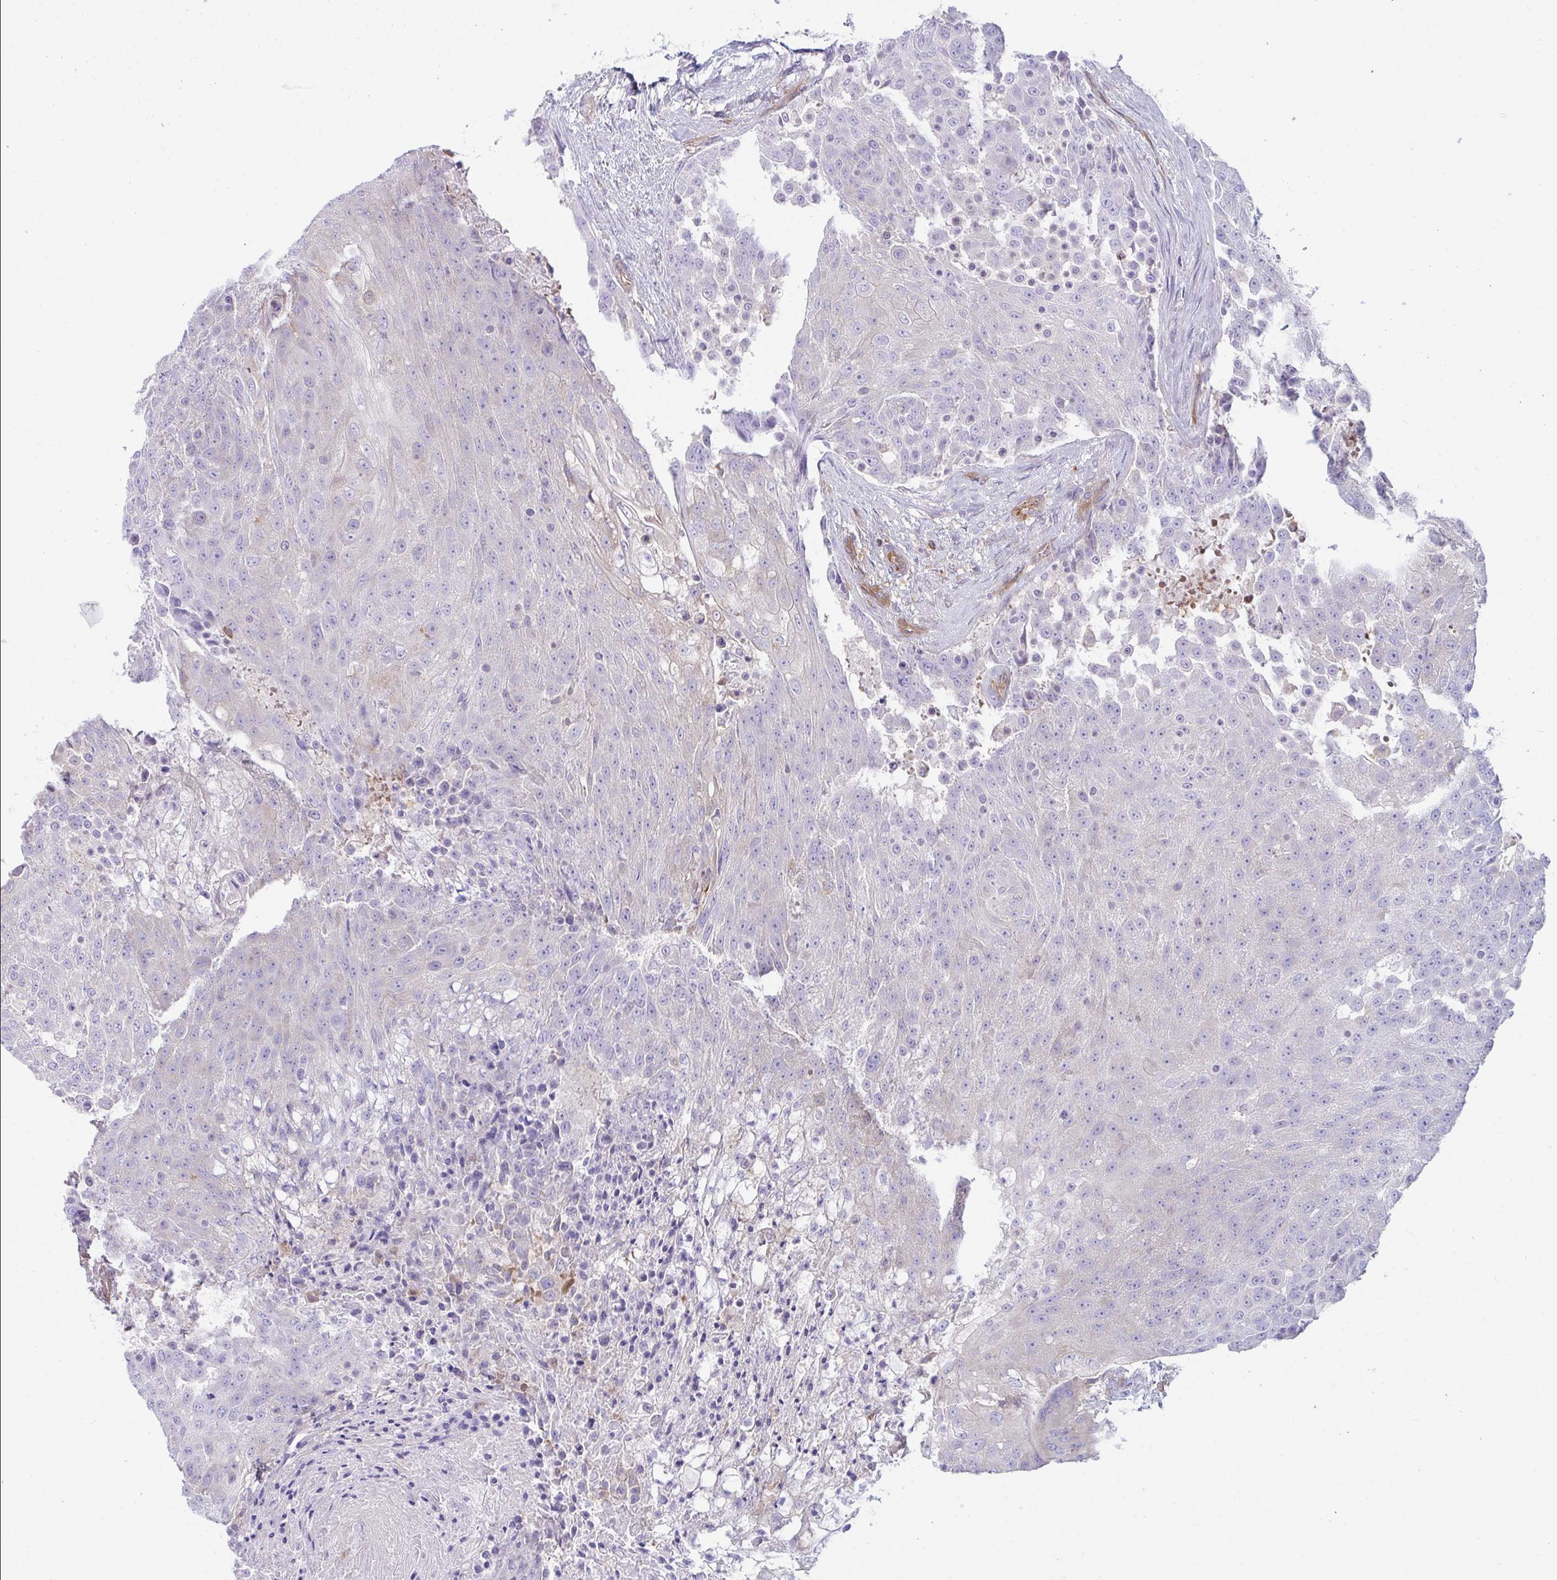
{"staining": {"intensity": "negative", "quantity": "none", "location": "none"}, "tissue": "urothelial cancer", "cell_type": "Tumor cells", "image_type": "cancer", "snomed": [{"axis": "morphology", "description": "Urothelial carcinoma, High grade"}, {"axis": "topography", "description": "Urinary bladder"}], "caption": "IHC image of neoplastic tissue: urothelial carcinoma (high-grade) stained with DAB (3,3'-diaminobenzidine) displays no significant protein positivity in tumor cells.", "gene": "TSC22D3", "patient": {"sex": "female", "age": 63}}